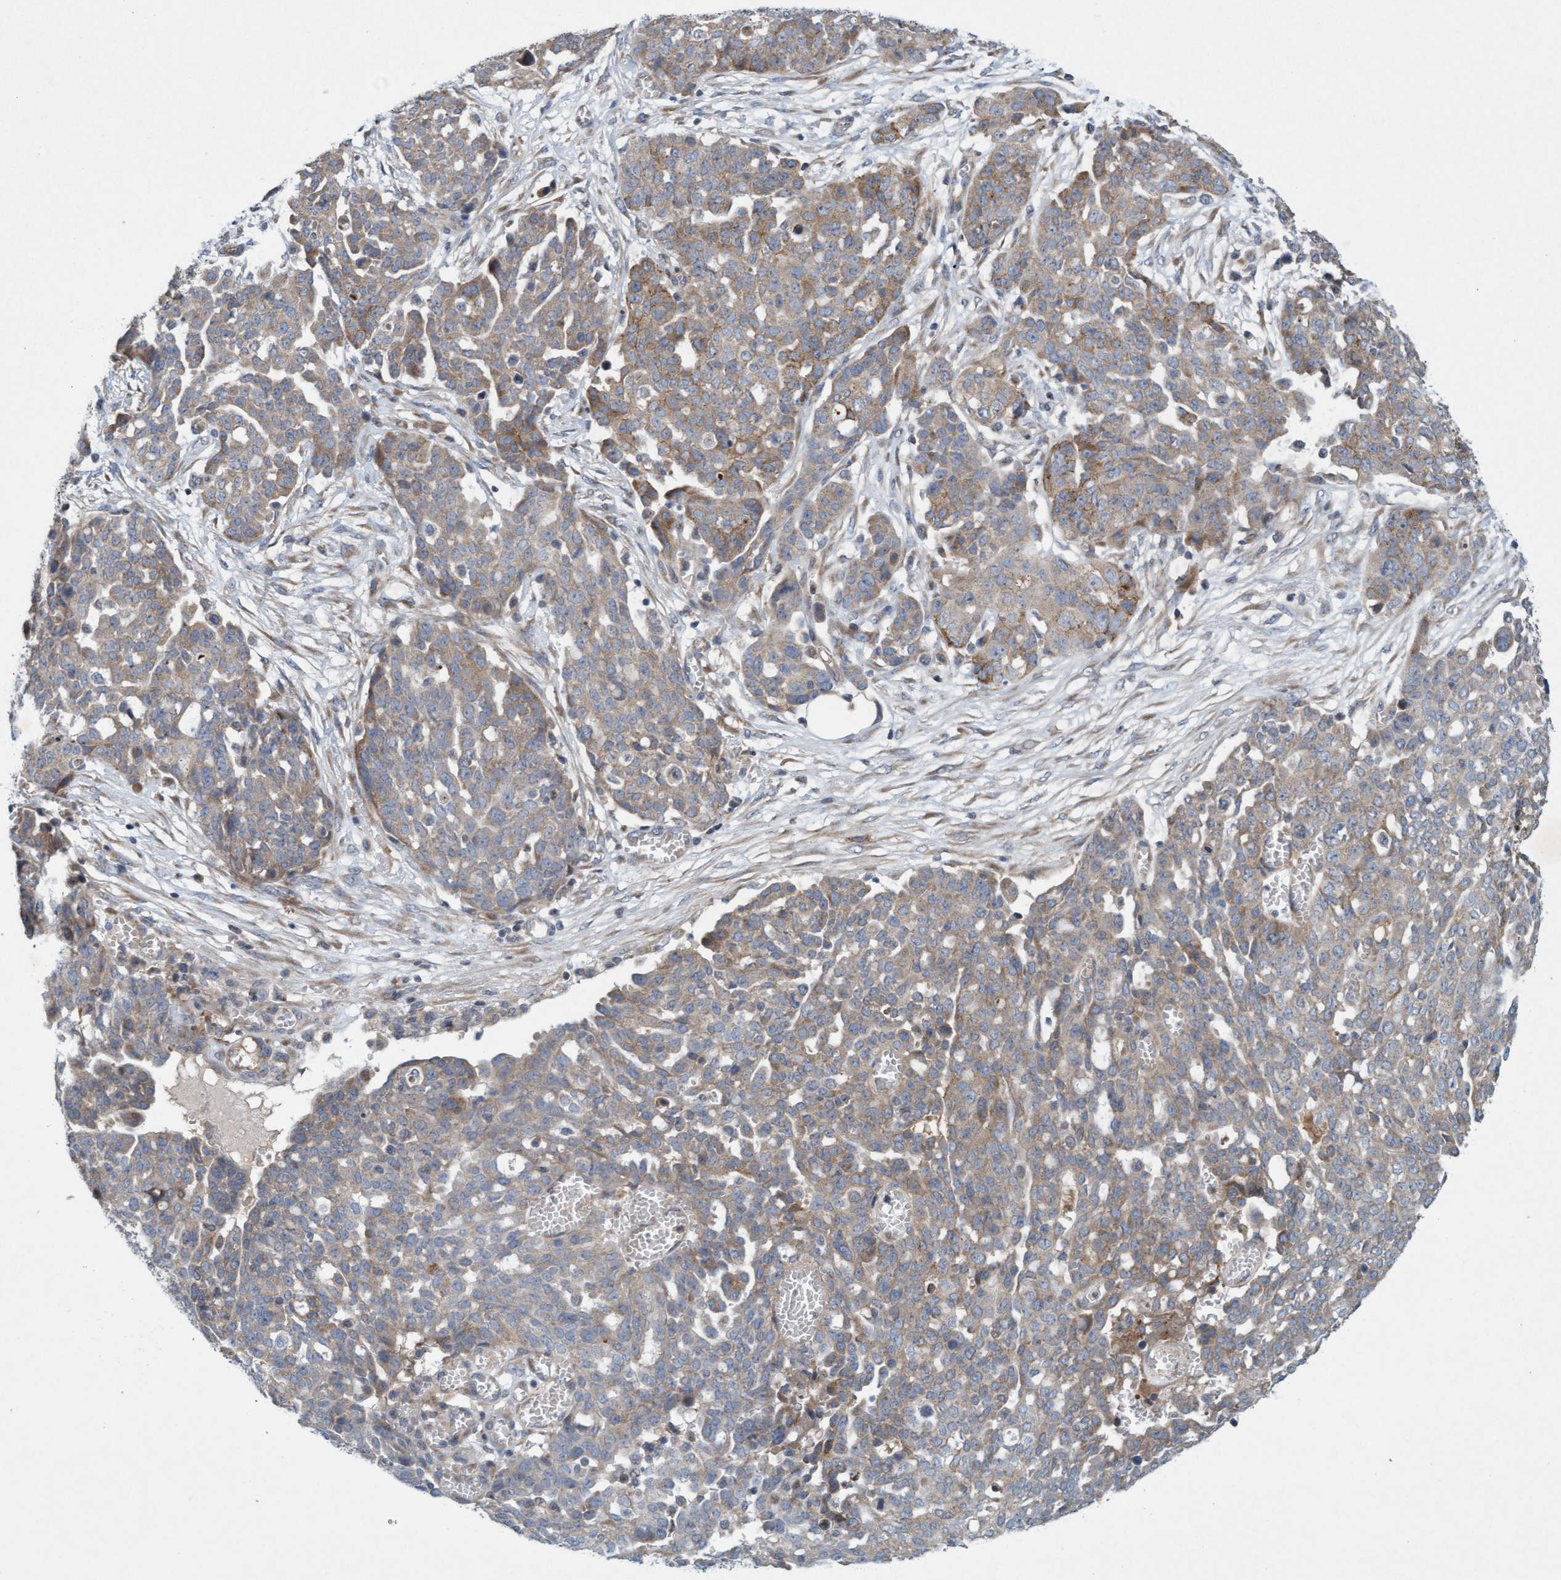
{"staining": {"intensity": "weak", "quantity": ">75%", "location": "cytoplasmic/membranous"}, "tissue": "ovarian cancer", "cell_type": "Tumor cells", "image_type": "cancer", "snomed": [{"axis": "morphology", "description": "Cystadenocarcinoma, serous, NOS"}, {"axis": "topography", "description": "Soft tissue"}, {"axis": "topography", "description": "Ovary"}], "caption": "The photomicrograph displays immunohistochemical staining of serous cystadenocarcinoma (ovarian). There is weak cytoplasmic/membranous positivity is present in about >75% of tumor cells. (Brightfield microscopy of DAB IHC at high magnification).", "gene": "DDHD2", "patient": {"sex": "female", "age": 57}}